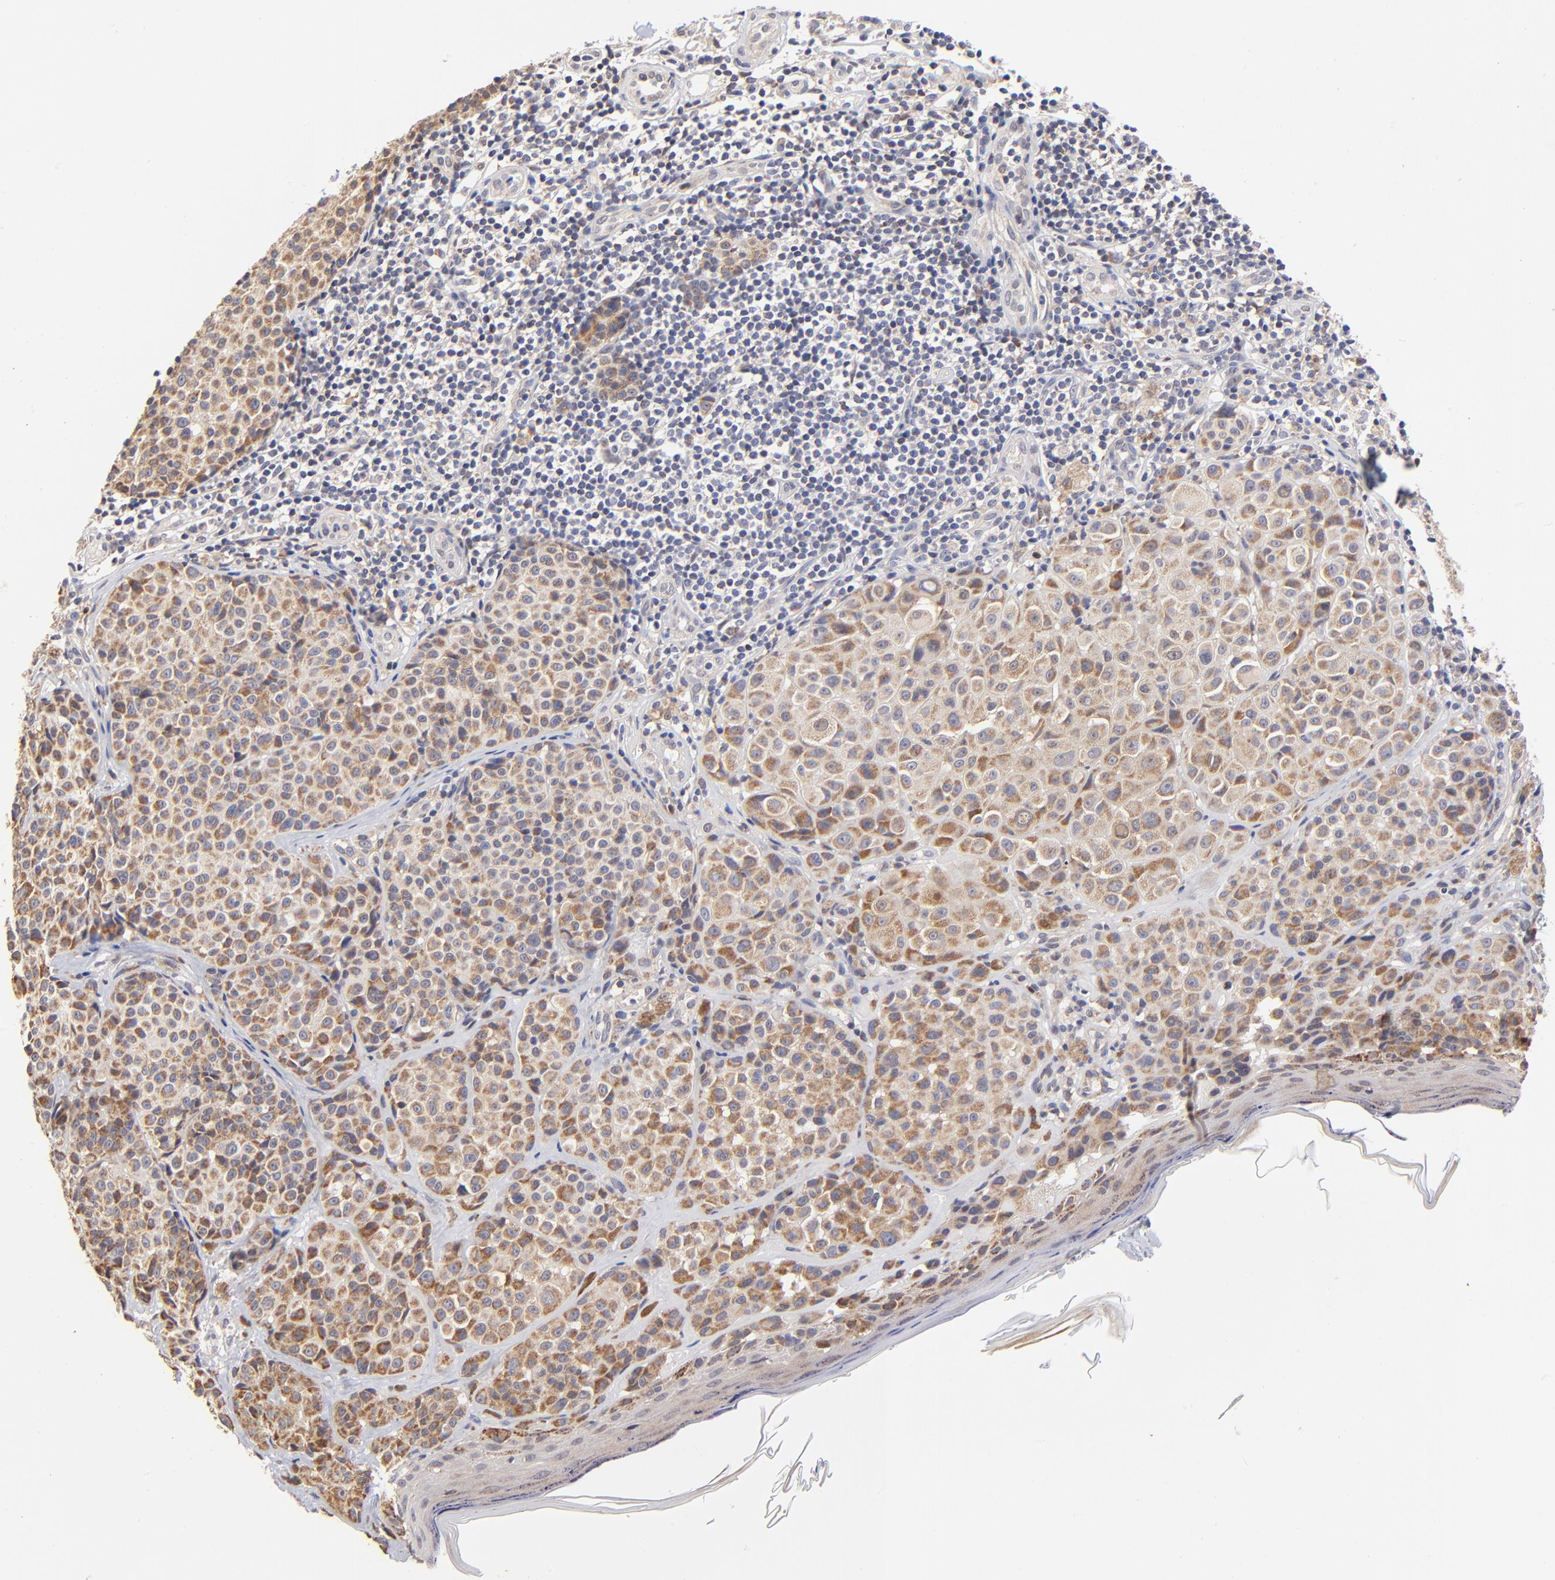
{"staining": {"intensity": "moderate", "quantity": ">75%", "location": "cytoplasmic/membranous"}, "tissue": "melanoma", "cell_type": "Tumor cells", "image_type": "cancer", "snomed": [{"axis": "morphology", "description": "Malignant melanoma, NOS"}, {"axis": "topography", "description": "Skin"}], "caption": "Moderate cytoplasmic/membranous expression for a protein is appreciated in approximately >75% of tumor cells of melanoma using immunohistochemistry (IHC).", "gene": "FBXL12", "patient": {"sex": "female", "age": 75}}